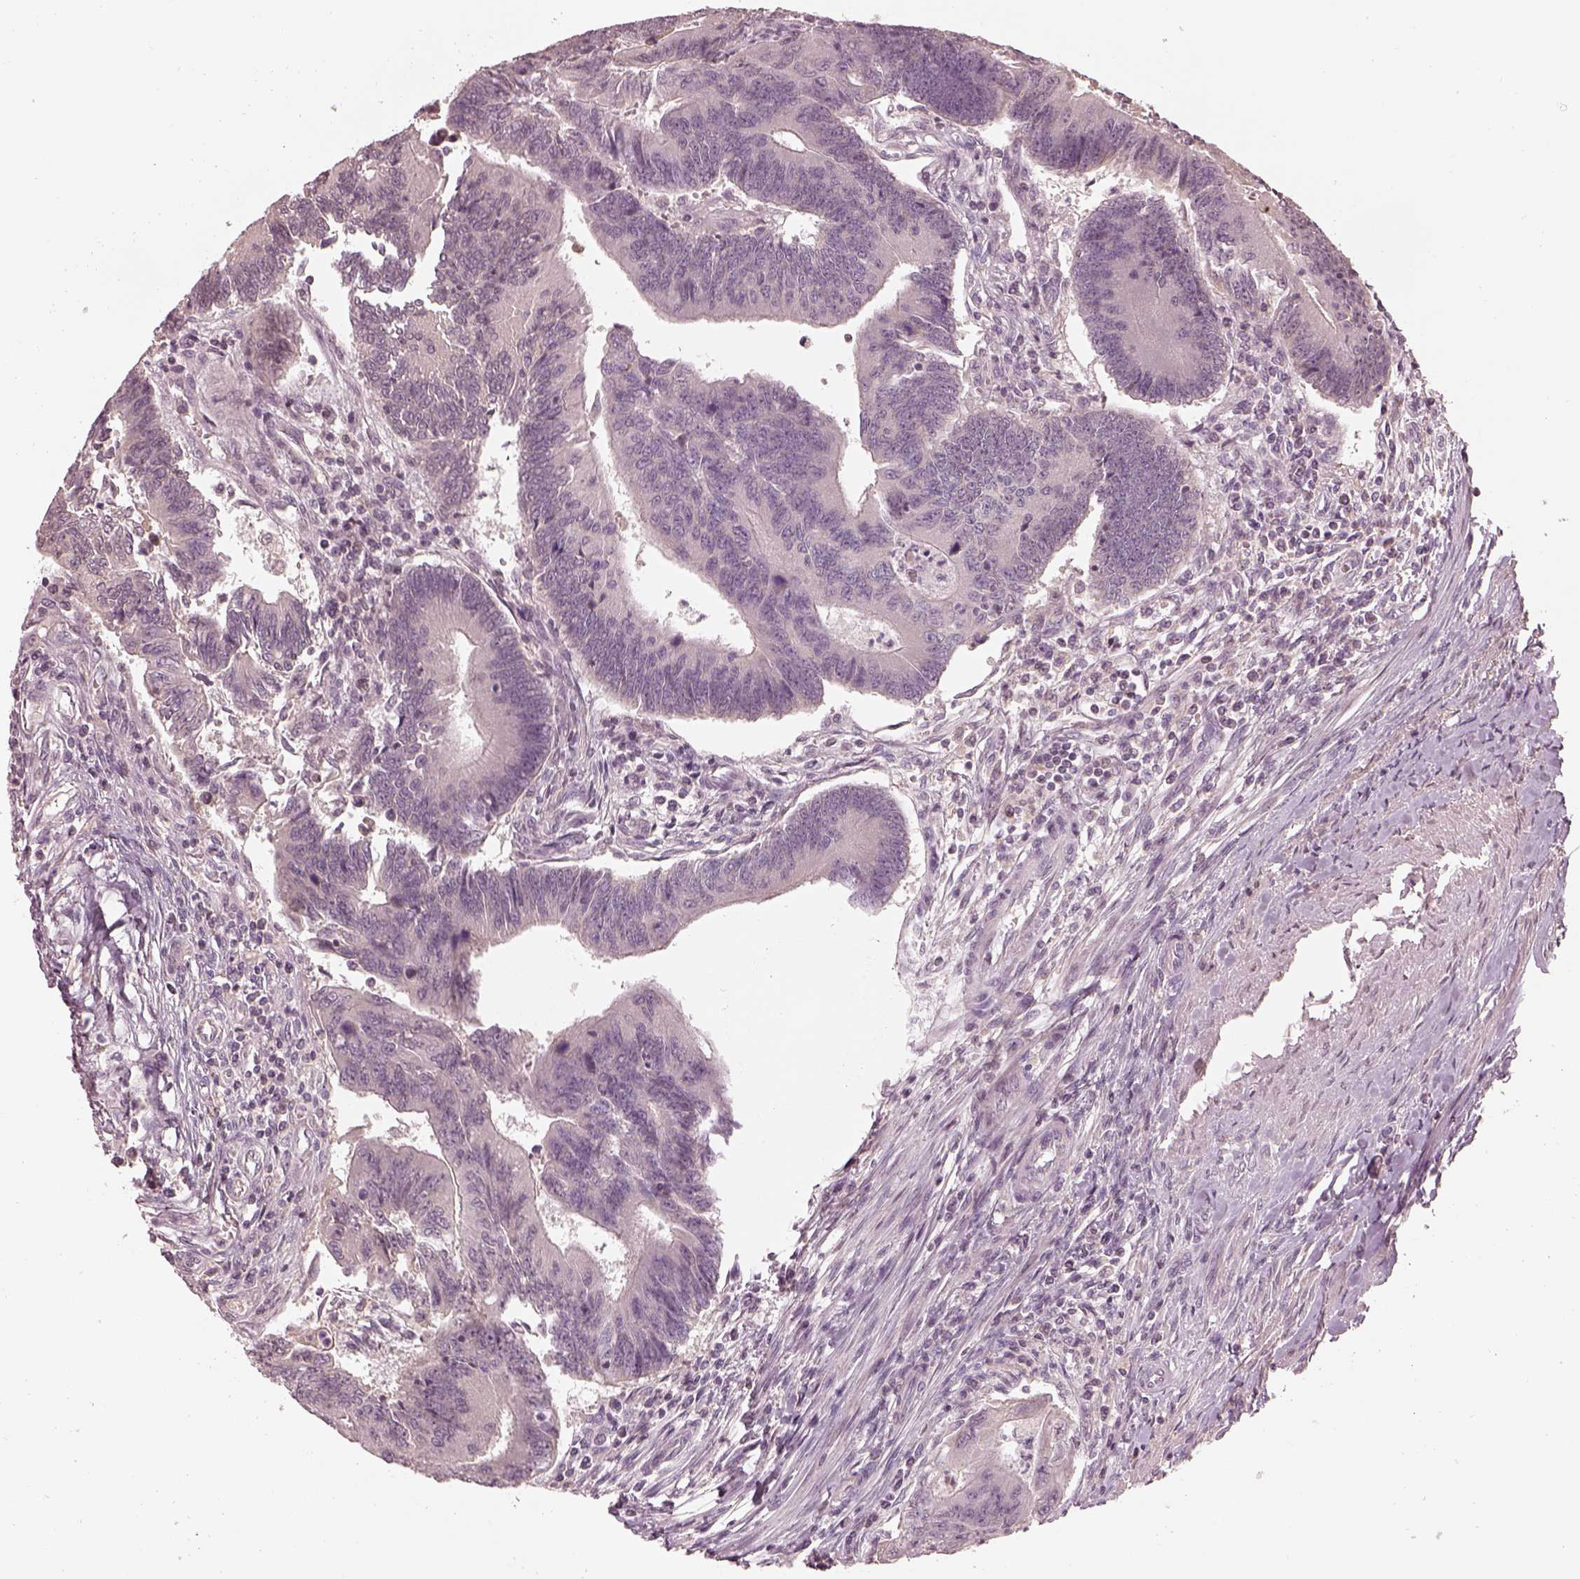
{"staining": {"intensity": "negative", "quantity": "none", "location": "none"}, "tissue": "colorectal cancer", "cell_type": "Tumor cells", "image_type": "cancer", "snomed": [{"axis": "morphology", "description": "Adenocarcinoma, NOS"}, {"axis": "topography", "description": "Colon"}], "caption": "Tumor cells are negative for brown protein staining in colorectal cancer (adenocarcinoma).", "gene": "TLX3", "patient": {"sex": "female", "age": 67}}